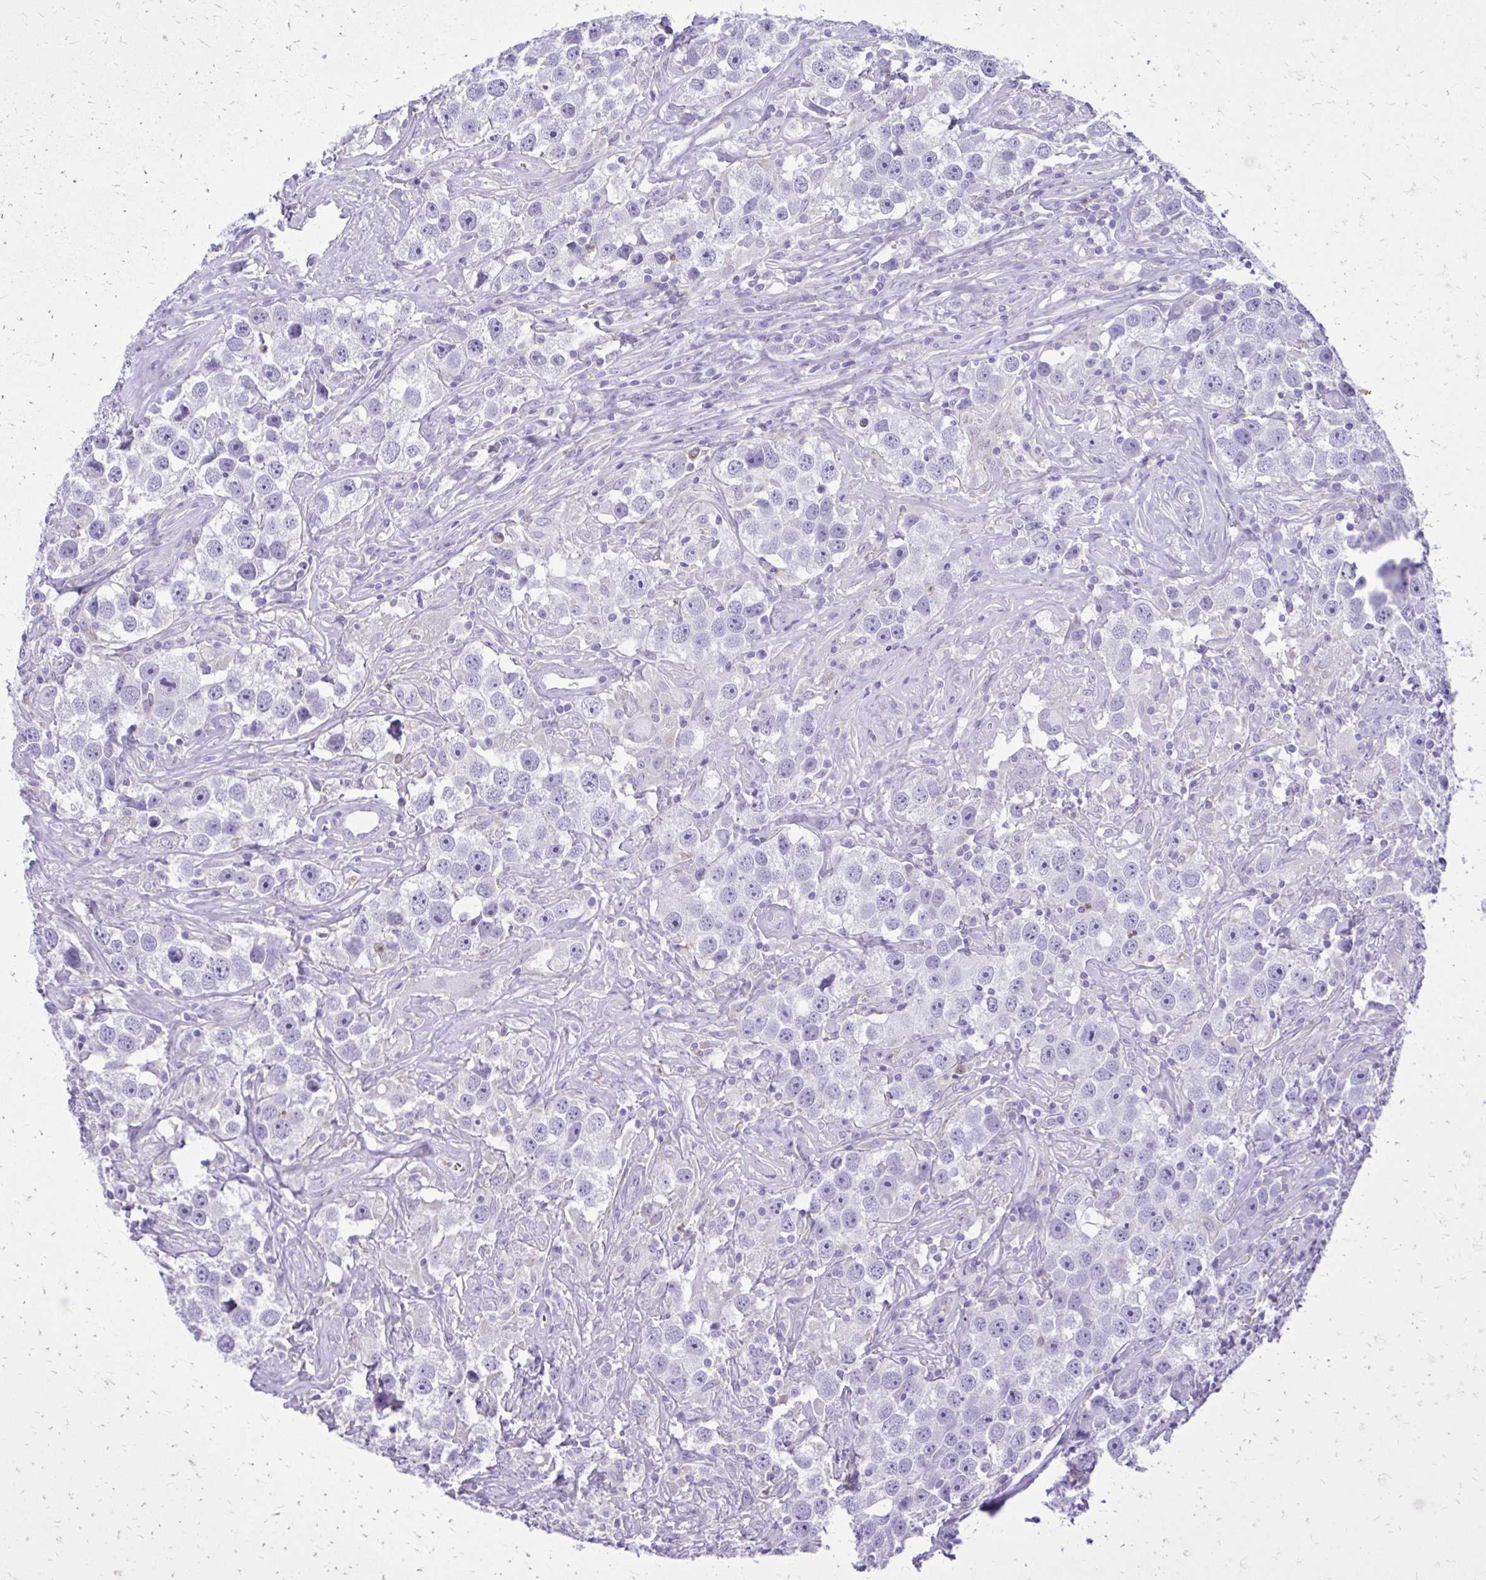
{"staining": {"intensity": "negative", "quantity": "none", "location": "none"}, "tissue": "testis cancer", "cell_type": "Tumor cells", "image_type": "cancer", "snomed": [{"axis": "morphology", "description": "Seminoma, NOS"}, {"axis": "topography", "description": "Testis"}], "caption": "Tumor cells are negative for brown protein staining in testis cancer.", "gene": "CAT", "patient": {"sex": "male", "age": 49}}